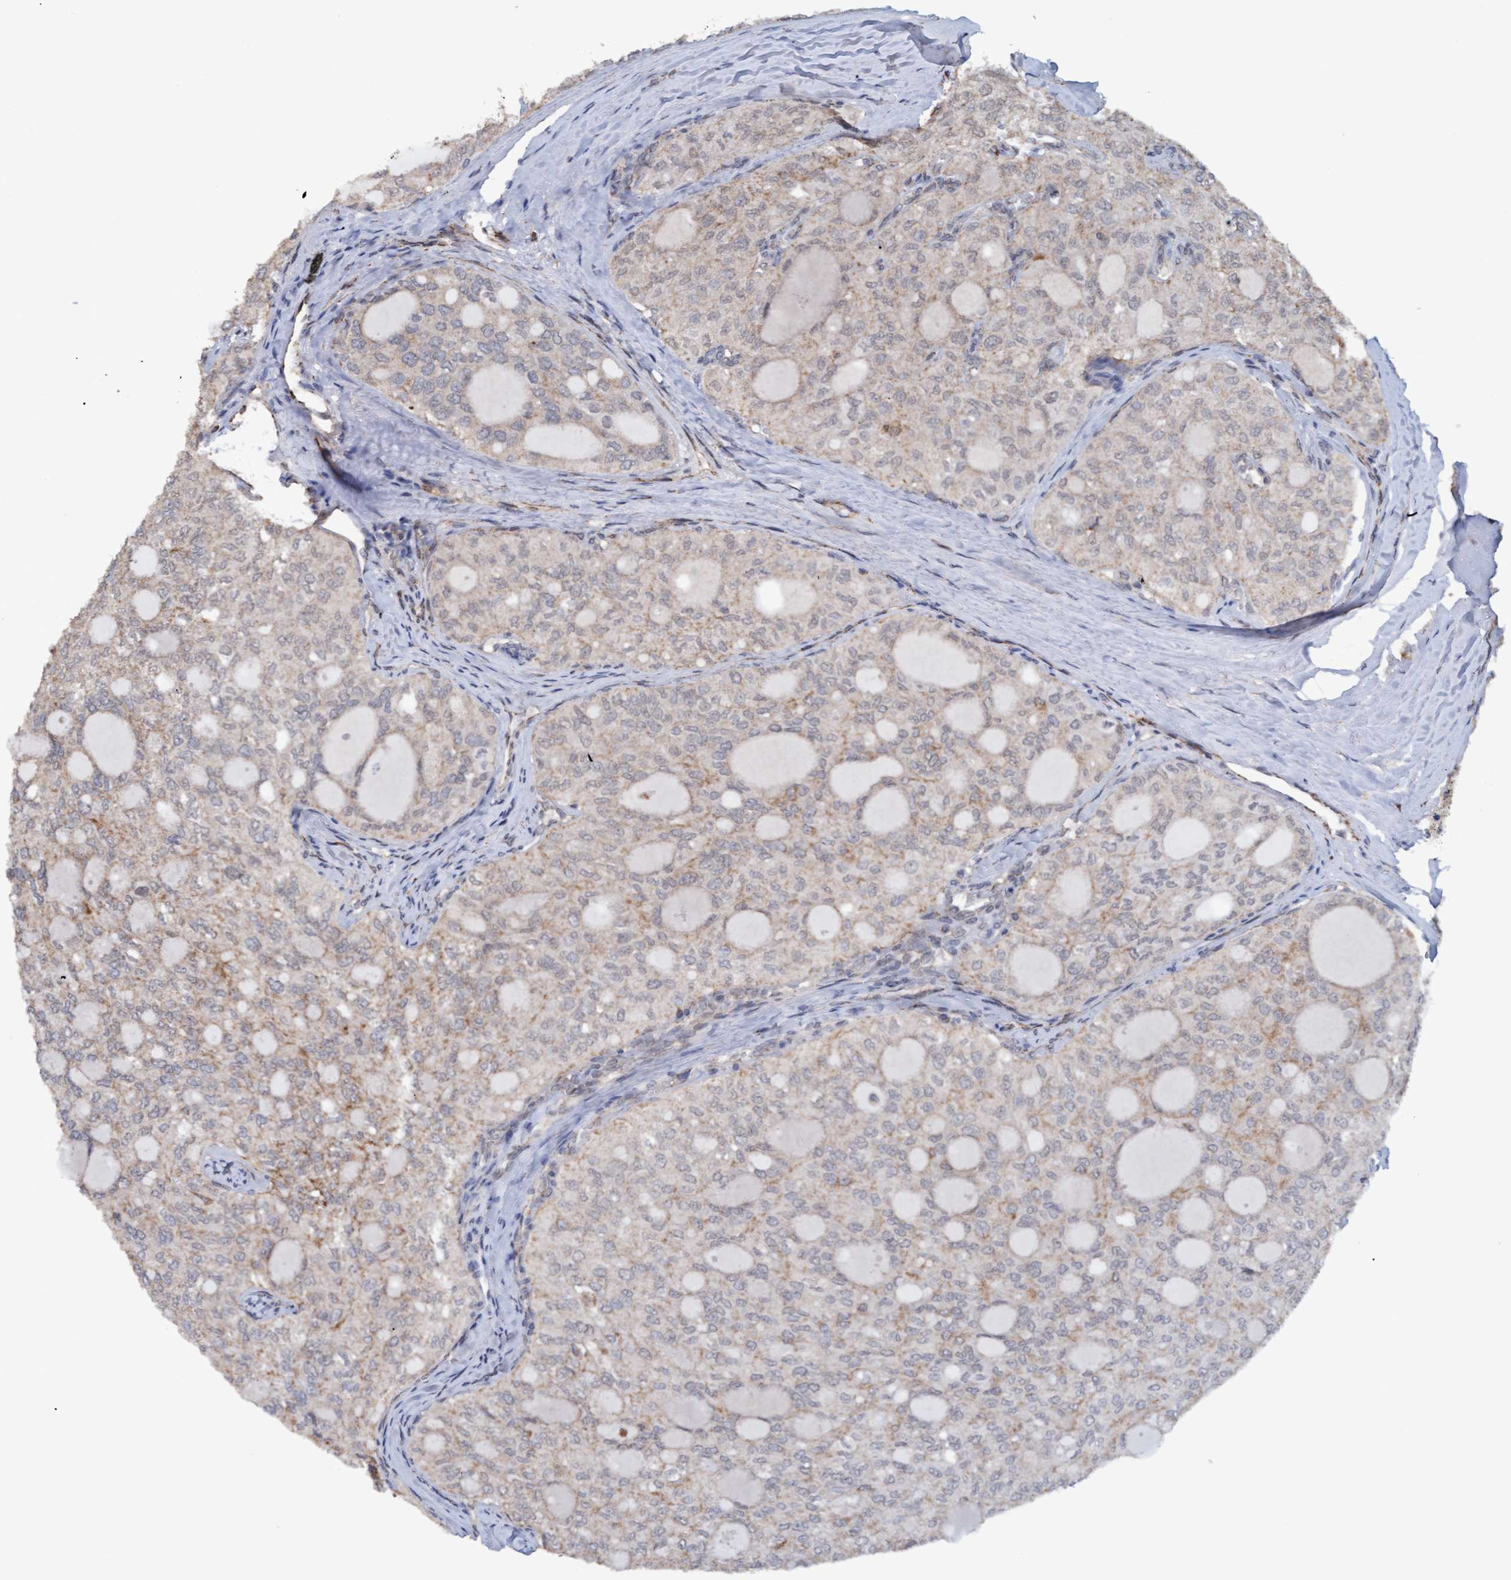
{"staining": {"intensity": "weak", "quantity": ">75%", "location": "cytoplasmic/membranous"}, "tissue": "thyroid cancer", "cell_type": "Tumor cells", "image_type": "cancer", "snomed": [{"axis": "morphology", "description": "Follicular adenoma carcinoma, NOS"}, {"axis": "topography", "description": "Thyroid gland"}], "caption": "A low amount of weak cytoplasmic/membranous positivity is present in approximately >75% of tumor cells in thyroid follicular adenoma carcinoma tissue. The protein of interest is shown in brown color, while the nuclei are stained blue.", "gene": "MGLL", "patient": {"sex": "male", "age": 75}}